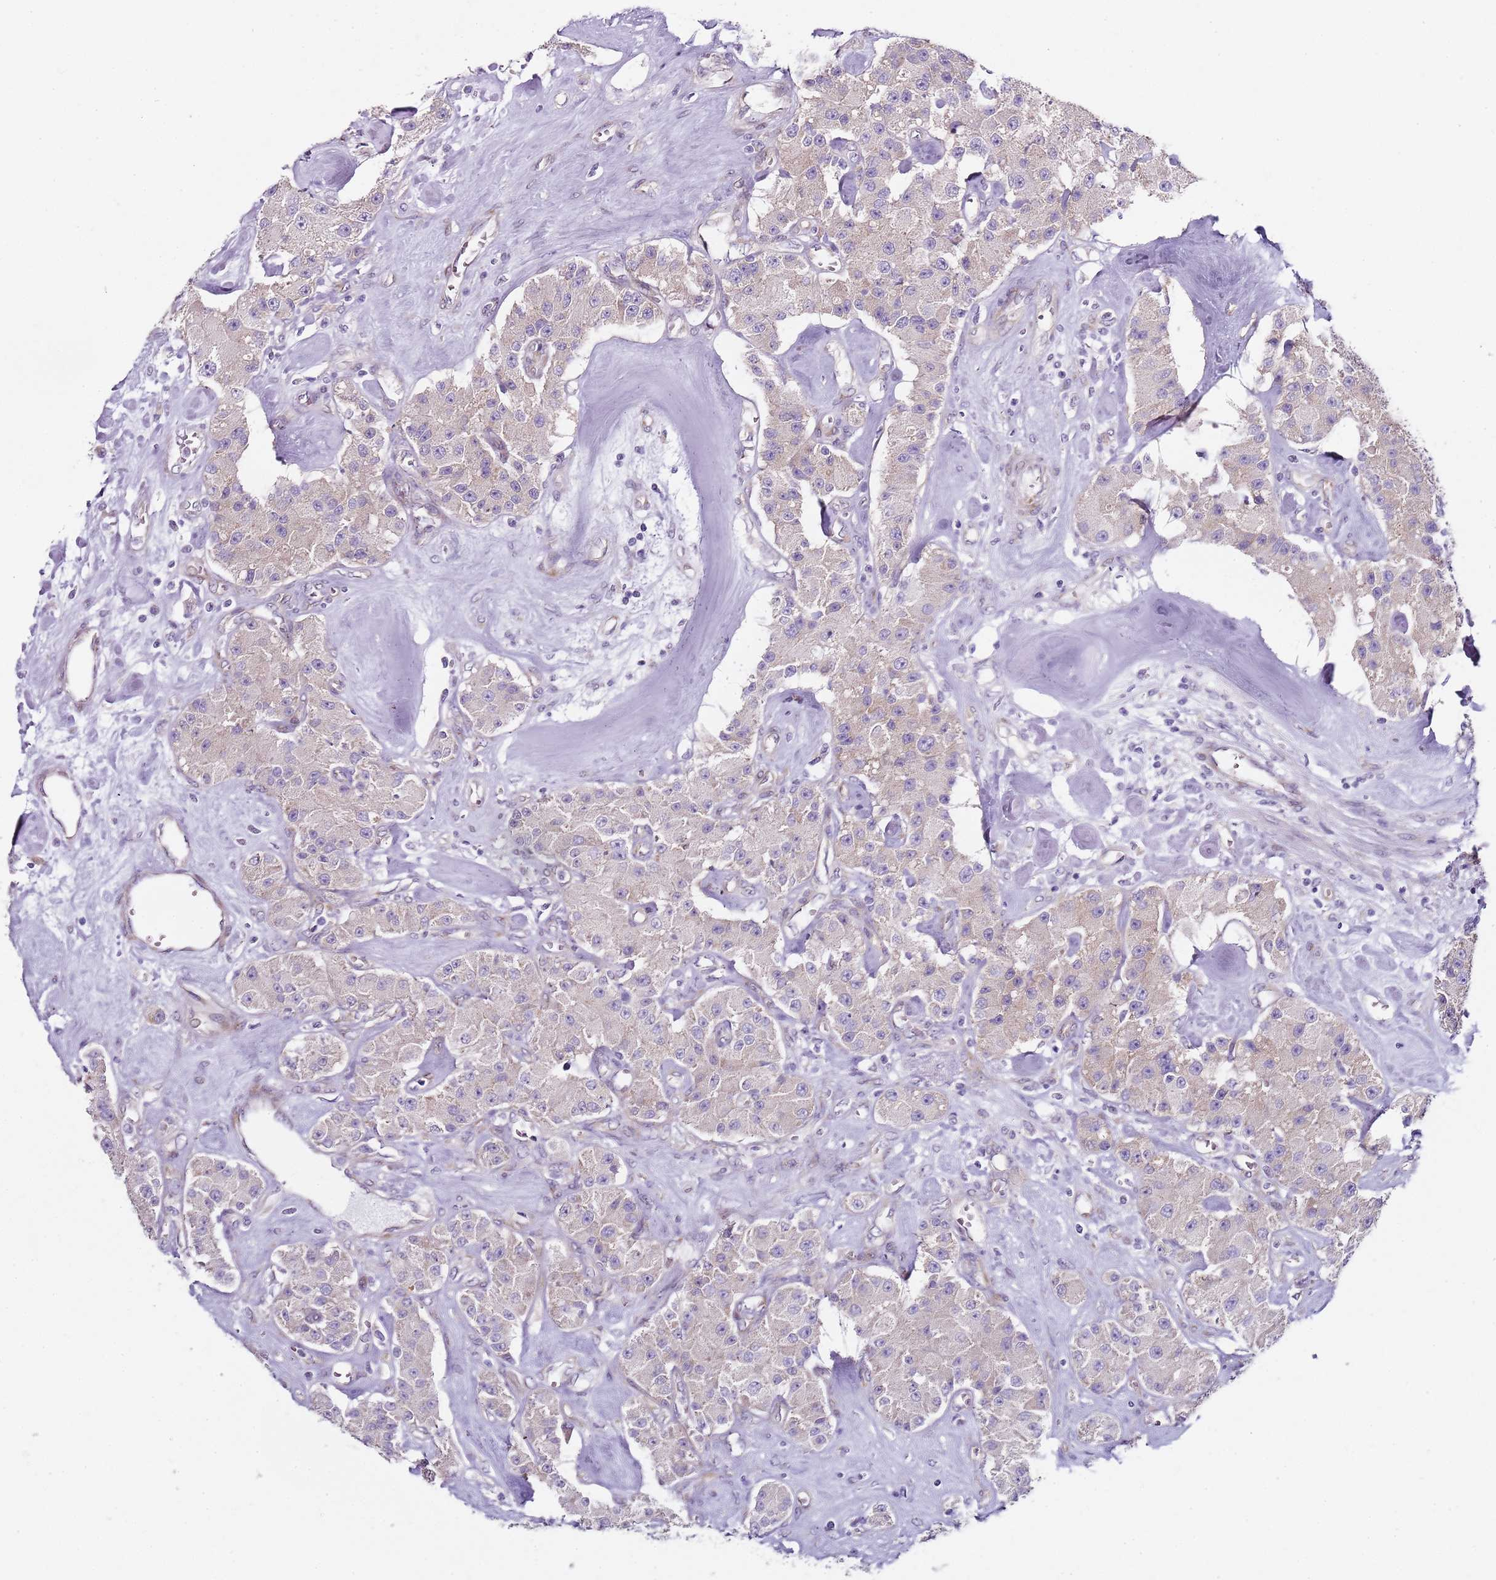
{"staining": {"intensity": "negative", "quantity": "none", "location": "none"}, "tissue": "carcinoid", "cell_type": "Tumor cells", "image_type": "cancer", "snomed": [{"axis": "morphology", "description": "Carcinoid, malignant, NOS"}, {"axis": "topography", "description": "Pancreas"}], "caption": "An immunohistochemistry (IHC) image of malignant carcinoid is shown. There is no staining in tumor cells of malignant carcinoid.", "gene": "TBC1D9", "patient": {"sex": "male", "age": 41}}